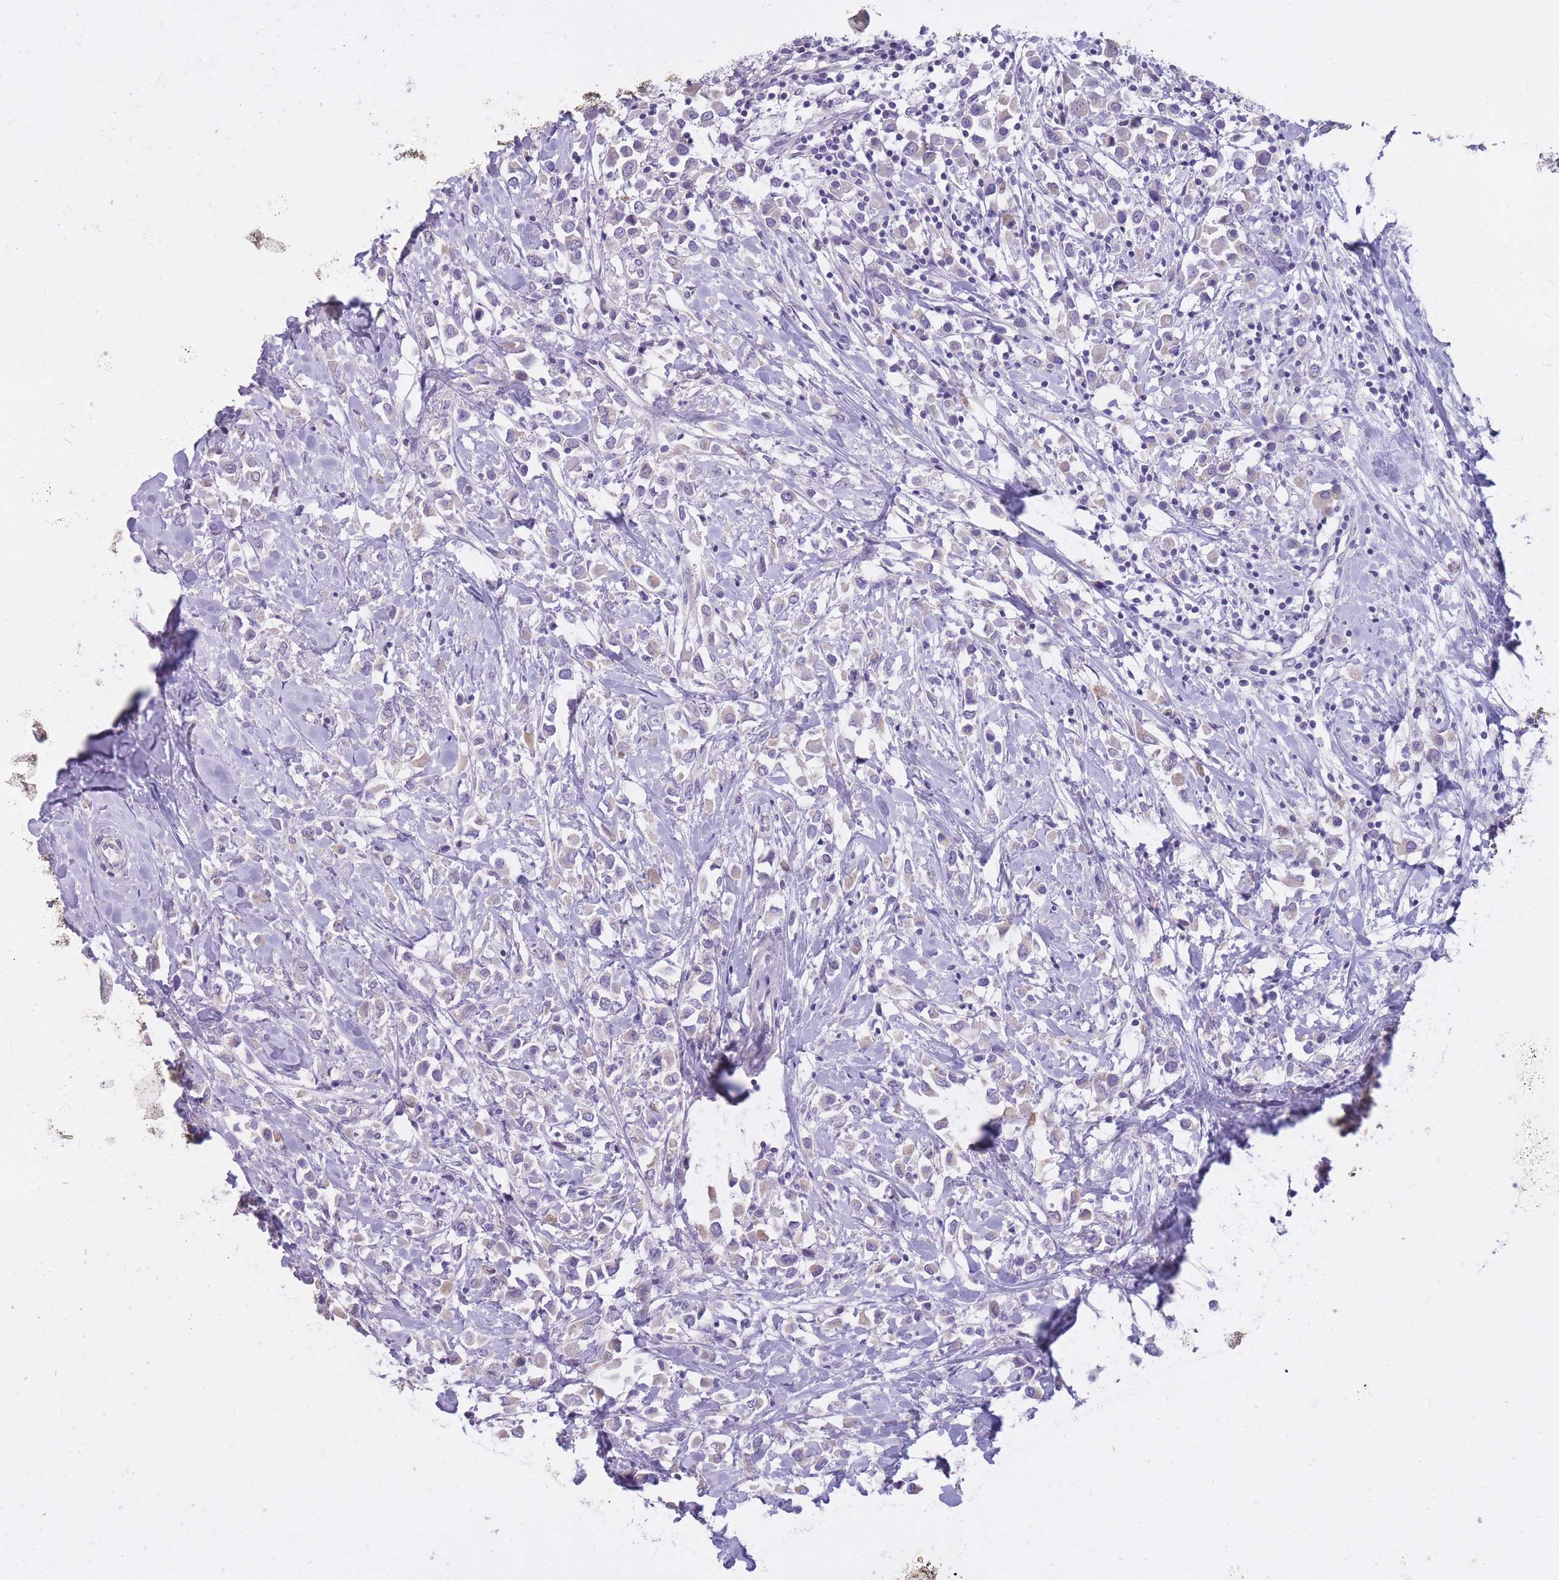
{"staining": {"intensity": "weak", "quantity": "<25%", "location": "cytoplasmic/membranous"}, "tissue": "breast cancer", "cell_type": "Tumor cells", "image_type": "cancer", "snomed": [{"axis": "morphology", "description": "Duct carcinoma"}, {"axis": "topography", "description": "Breast"}], "caption": "High power microscopy image of an immunohistochemistry (IHC) image of infiltrating ductal carcinoma (breast), revealing no significant staining in tumor cells. Nuclei are stained in blue.", "gene": "RNF170", "patient": {"sex": "female", "age": 61}}